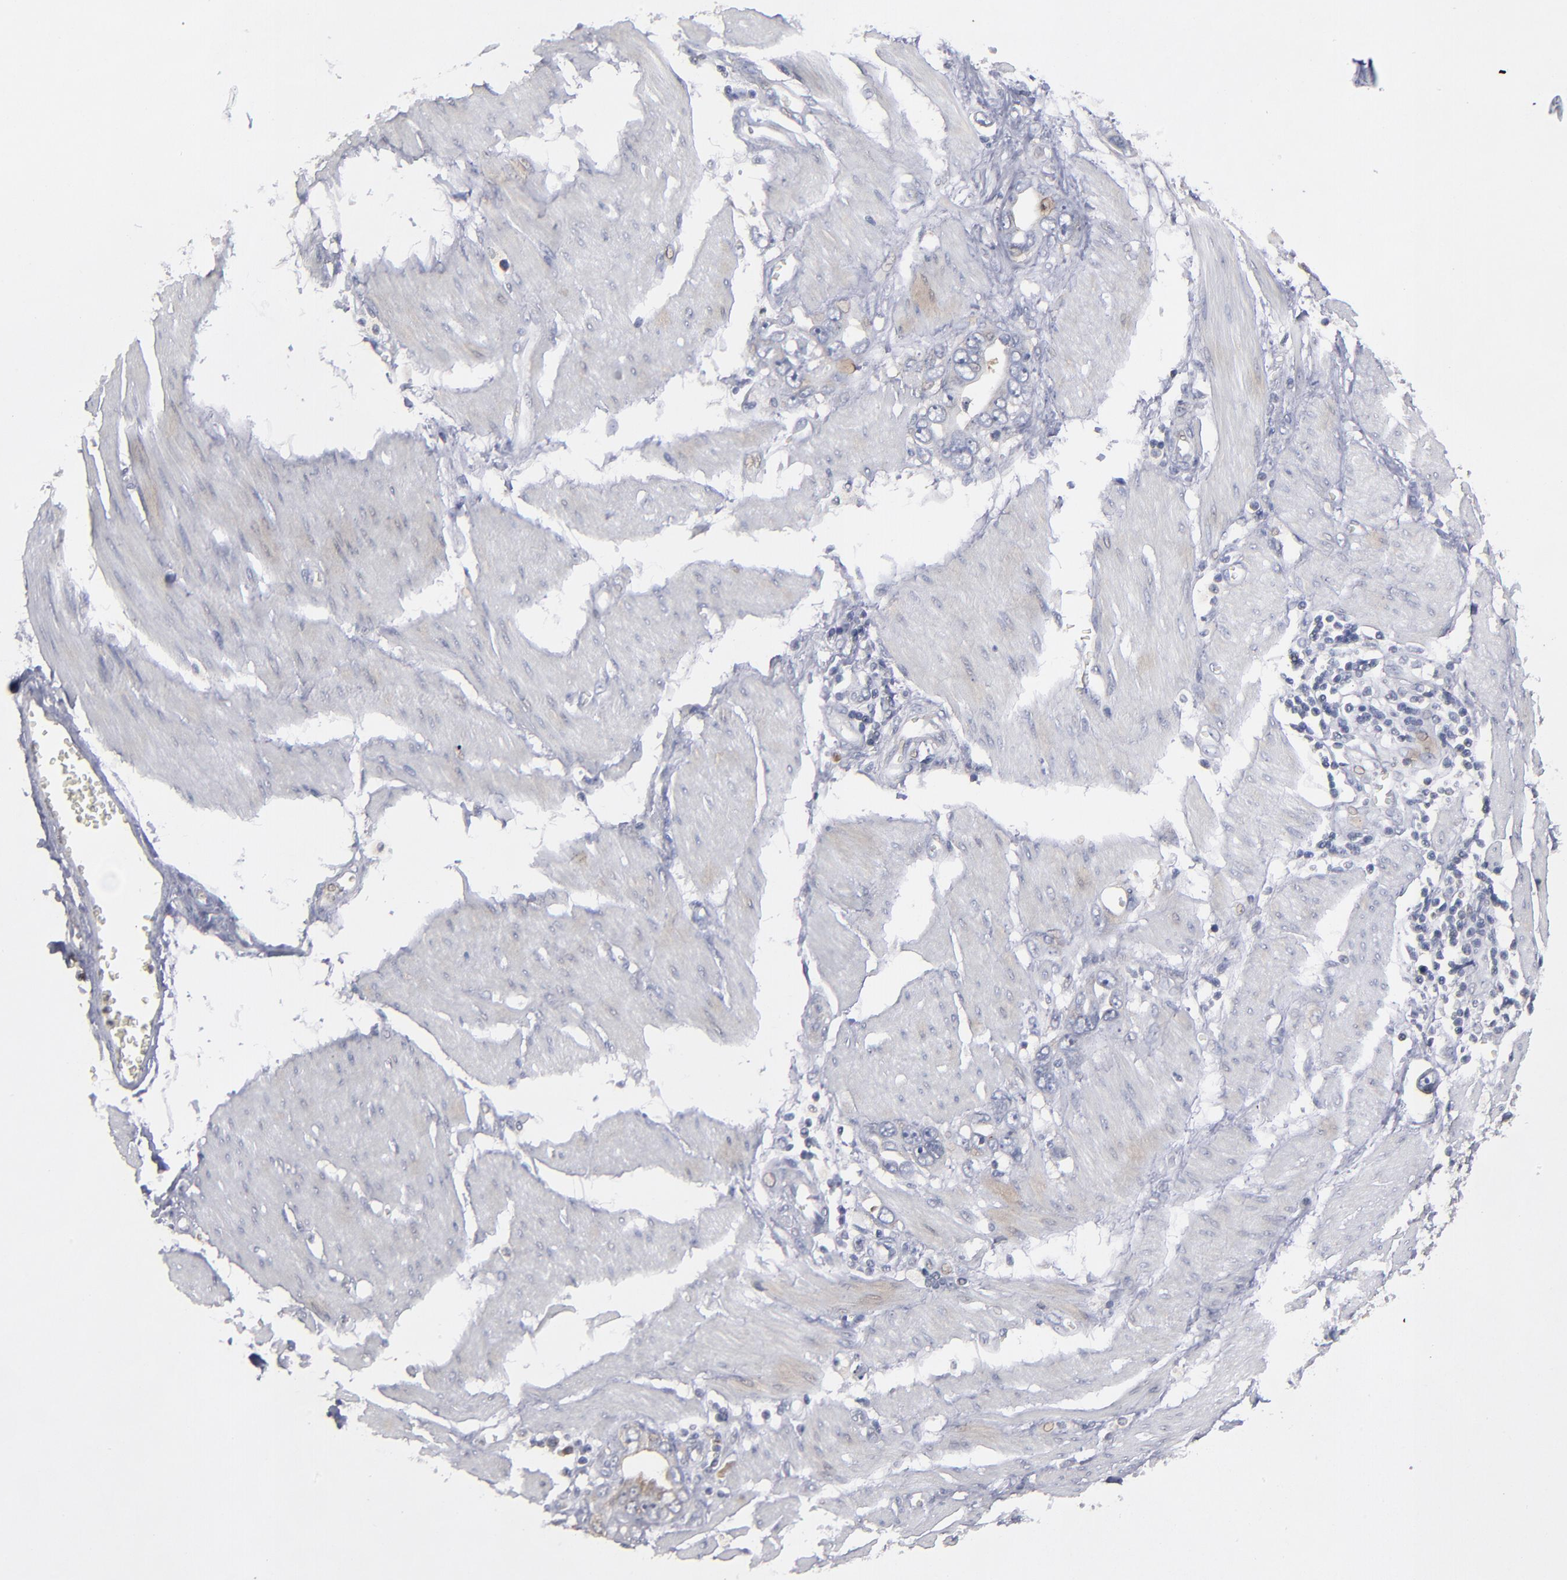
{"staining": {"intensity": "negative", "quantity": "none", "location": "none"}, "tissue": "stomach cancer", "cell_type": "Tumor cells", "image_type": "cancer", "snomed": [{"axis": "morphology", "description": "Adenocarcinoma, NOS"}, {"axis": "topography", "description": "Stomach"}], "caption": "An image of stomach cancer stained for a protein demonstrates no brown staining in tumor cells.", "gene": "CEP97", "patient": {"sex": "male", "age": 78}}